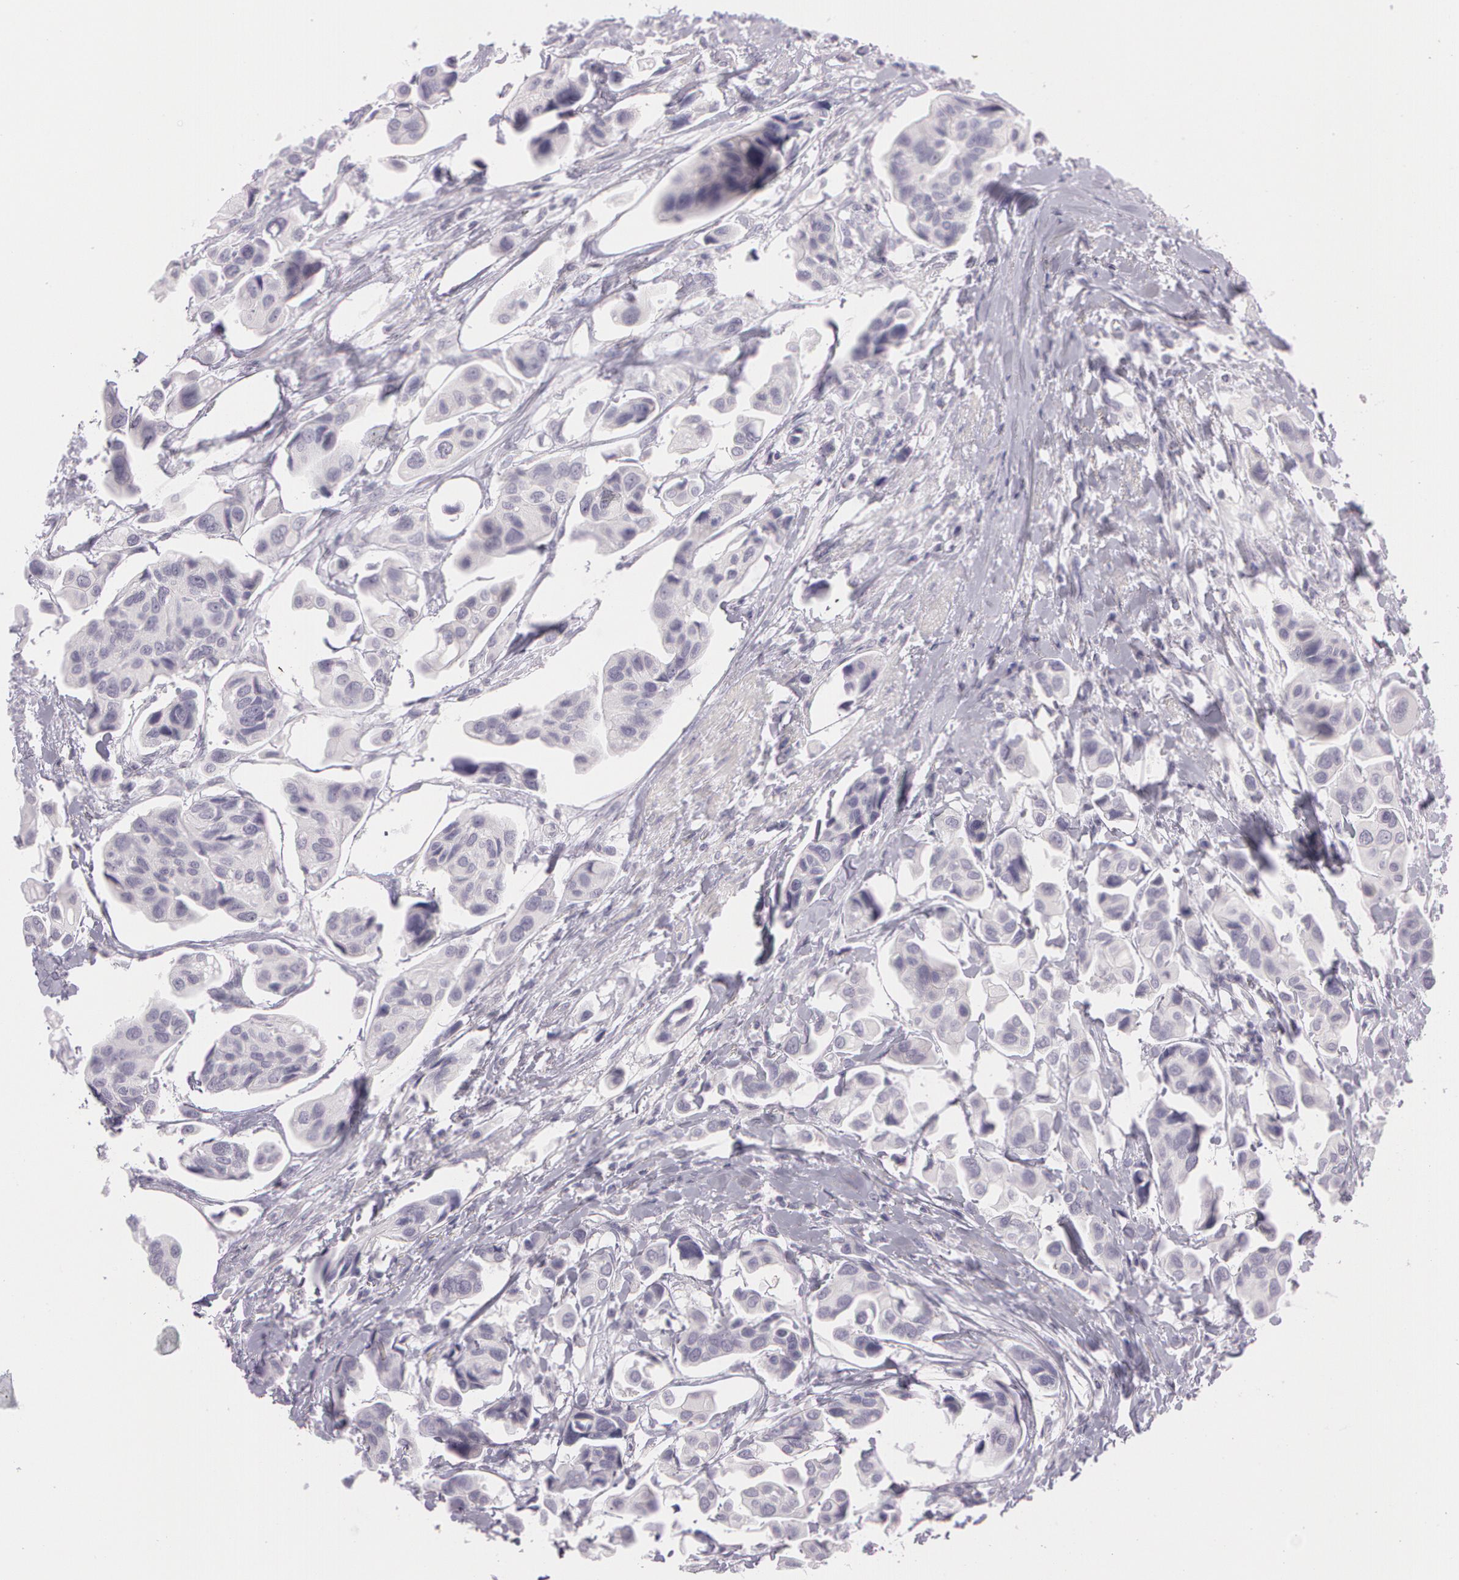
{"staining": {"intensity": "negative", "quantity": "none", "location": "none"}, "tissue": "urothelial cancer", "cell_type": "Tumor cells", "image_type": "cancer", "snomed": [{"axis": "morphology", "description": "Adenocarcinoma, NOS"}, {"axis": "topography", "description": "Urinary bladder"}], "caption": "This is an immunohistochemistry photomicrograph of human adenocarcinoma. There is no positivity in tumor cells.", "gene": "OTC", "patient": {"sex": "male", "age": 61}}